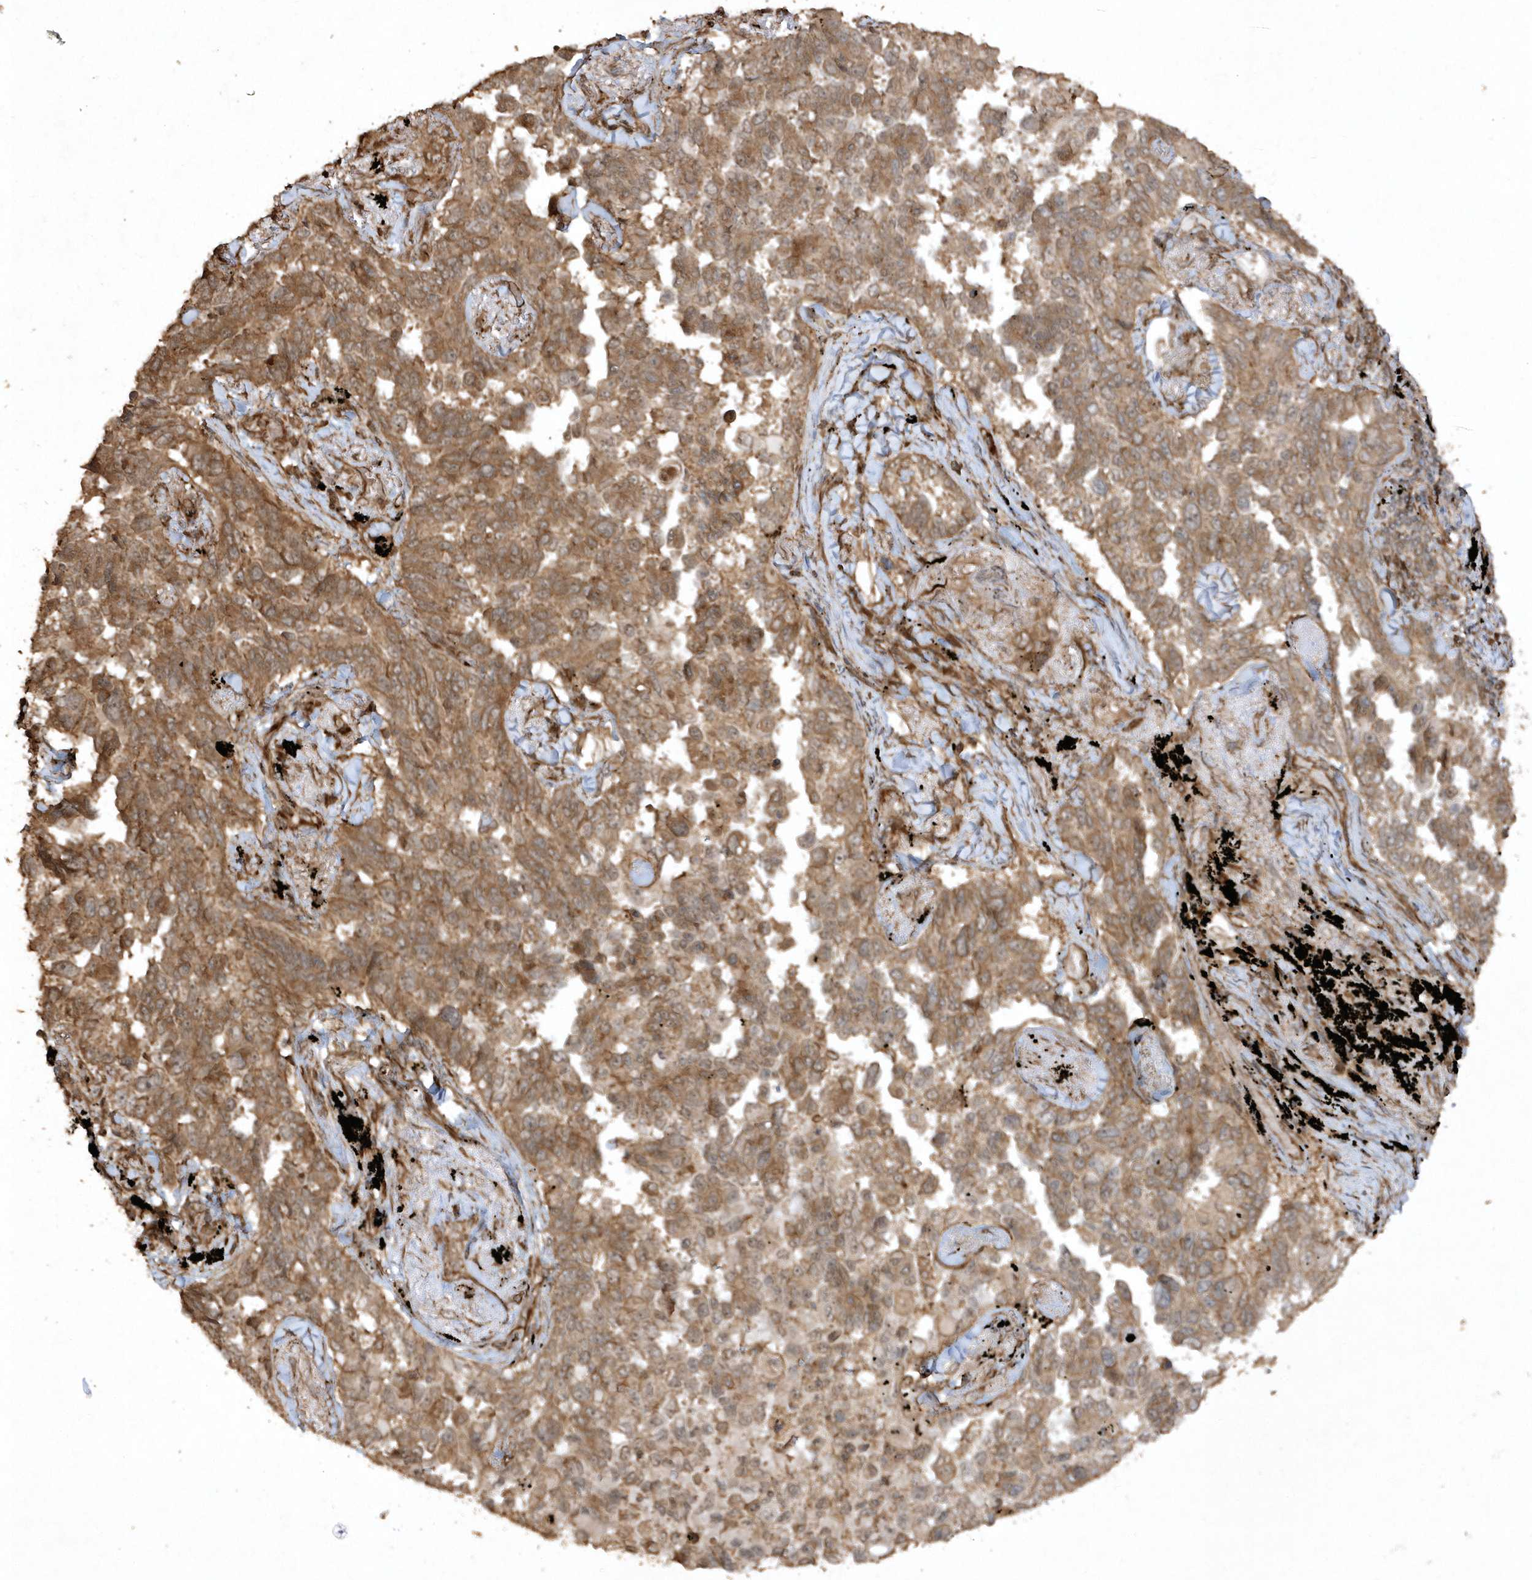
{"staining": {"intensity": "moderate", "quantity": ">75%", "location": "cytoplasmic/membranous"}, "tissue": "lung cancer", "cell_type": "Tumor cells", "image_type": "cancer", "snomed": [{"axis": "morphology", "description": "Adenocarcinoma, NOS"}, {"axis": "topography", "description": "Lung"}], "caption": "IHC photomicrograph of neoplastic tissue: human lung cancer stained using immunohistochemistry (IHC) exhibits medium levels of moderate protein expression localized specifically in the cytoplasmic/membranous of tumor cells, appearing as a cytoplasmic/membranous brown color.", "gene": "AVPI1", "patient": {"sex": "female", "age": 67}}